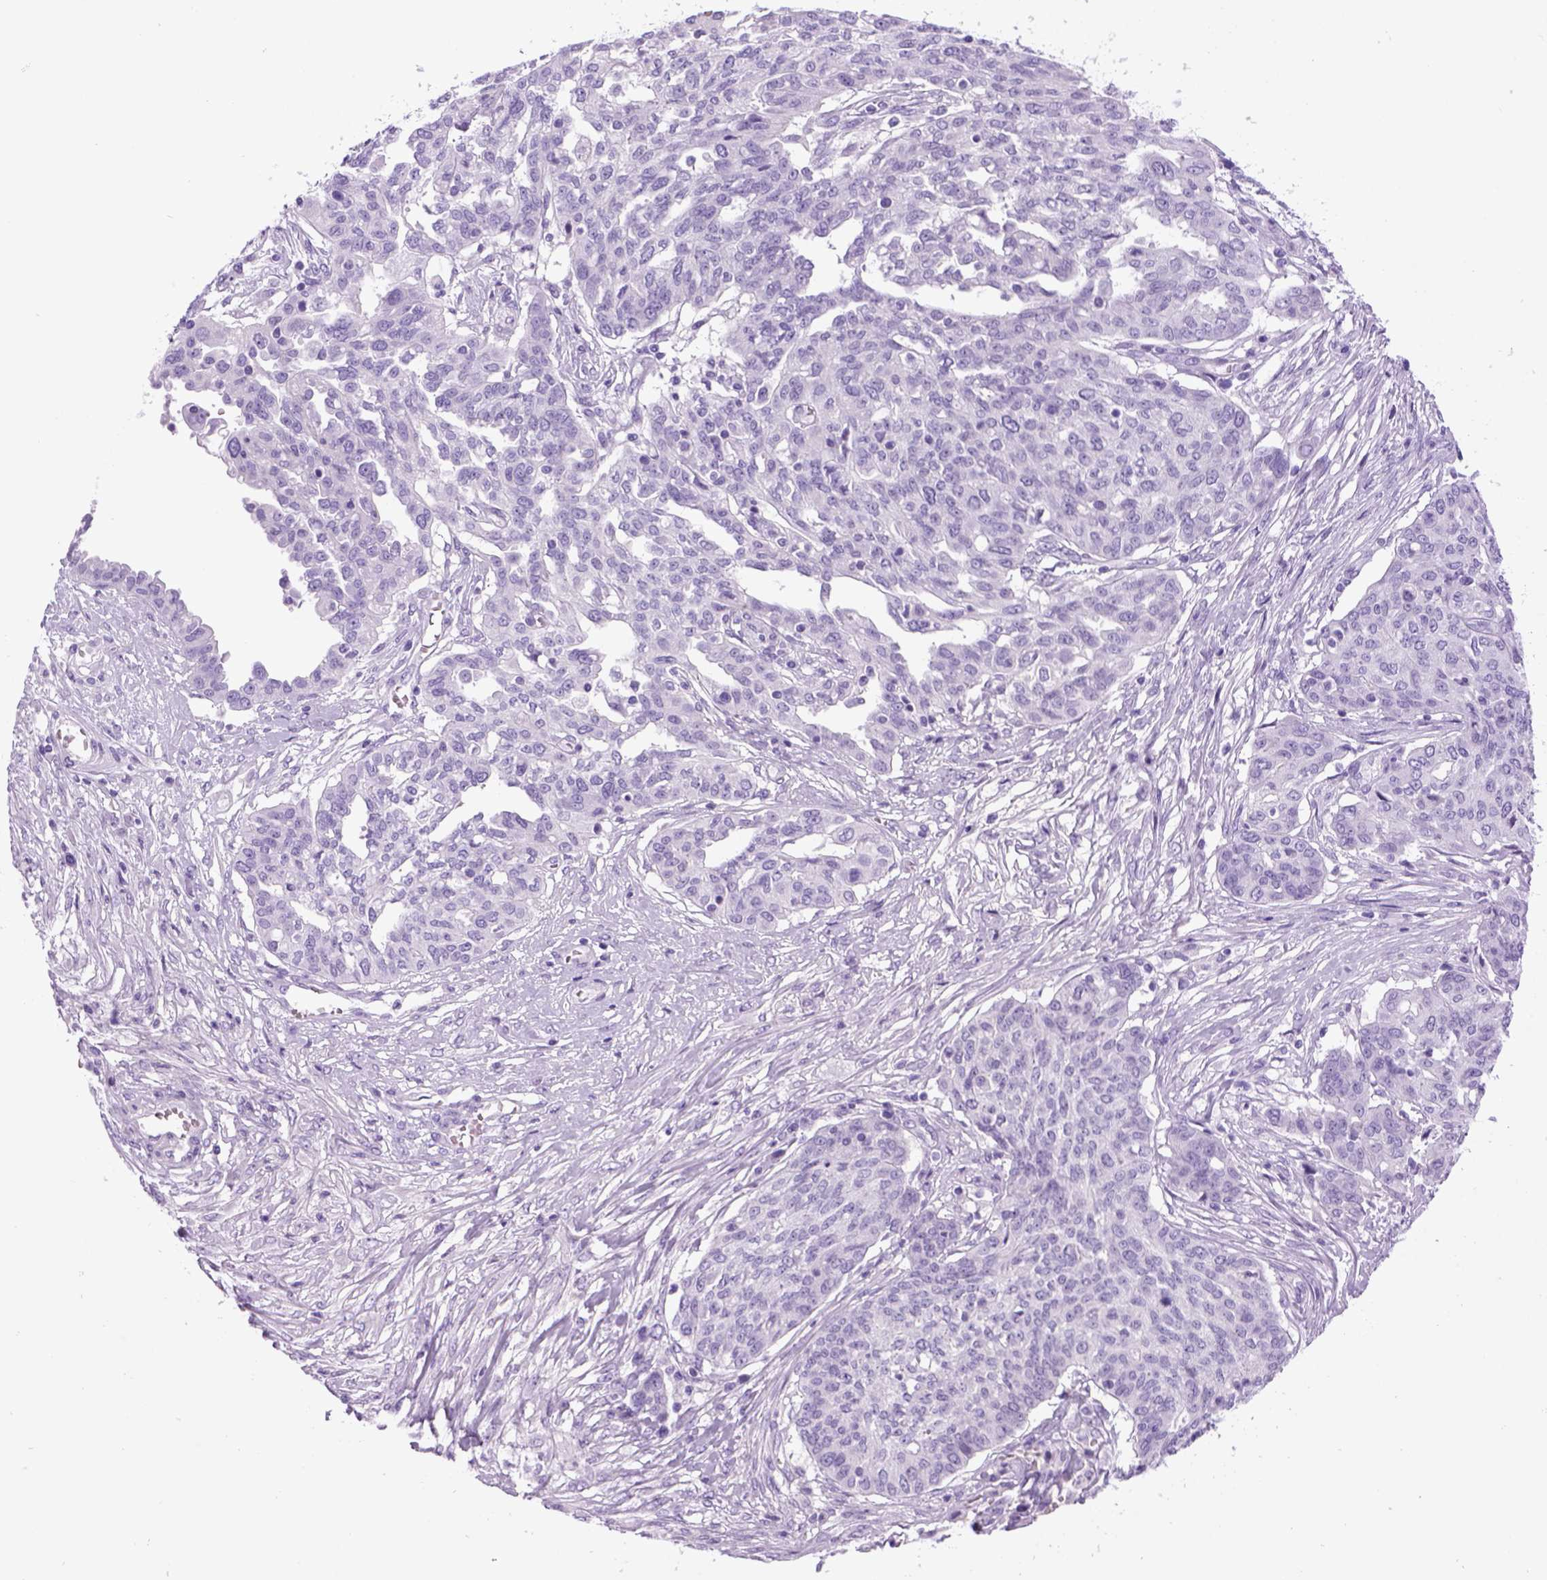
{"staining": {"intensity": "negative", "quantity": "none", "location": "none"}, "tissue": "ovarian cancer", "cell_type": "Tumor cells", "image_type": "cancer", "snomed": [{"axis": "morphology", "description": "Cystadenocarcinoma, serous, NOS"}, {"axis": "topography", "description": "Ovary"}], "caption": "Protein analysis of ovarian cancer (serous cystadenocarcinoma) demonstrates no significant positivity in tumor cells. (Immunohistochemistry (ihc), brightfield microscopy, high magnification).", "gene": "SGCG", "patient": {"sex": "female", "age": 67}}